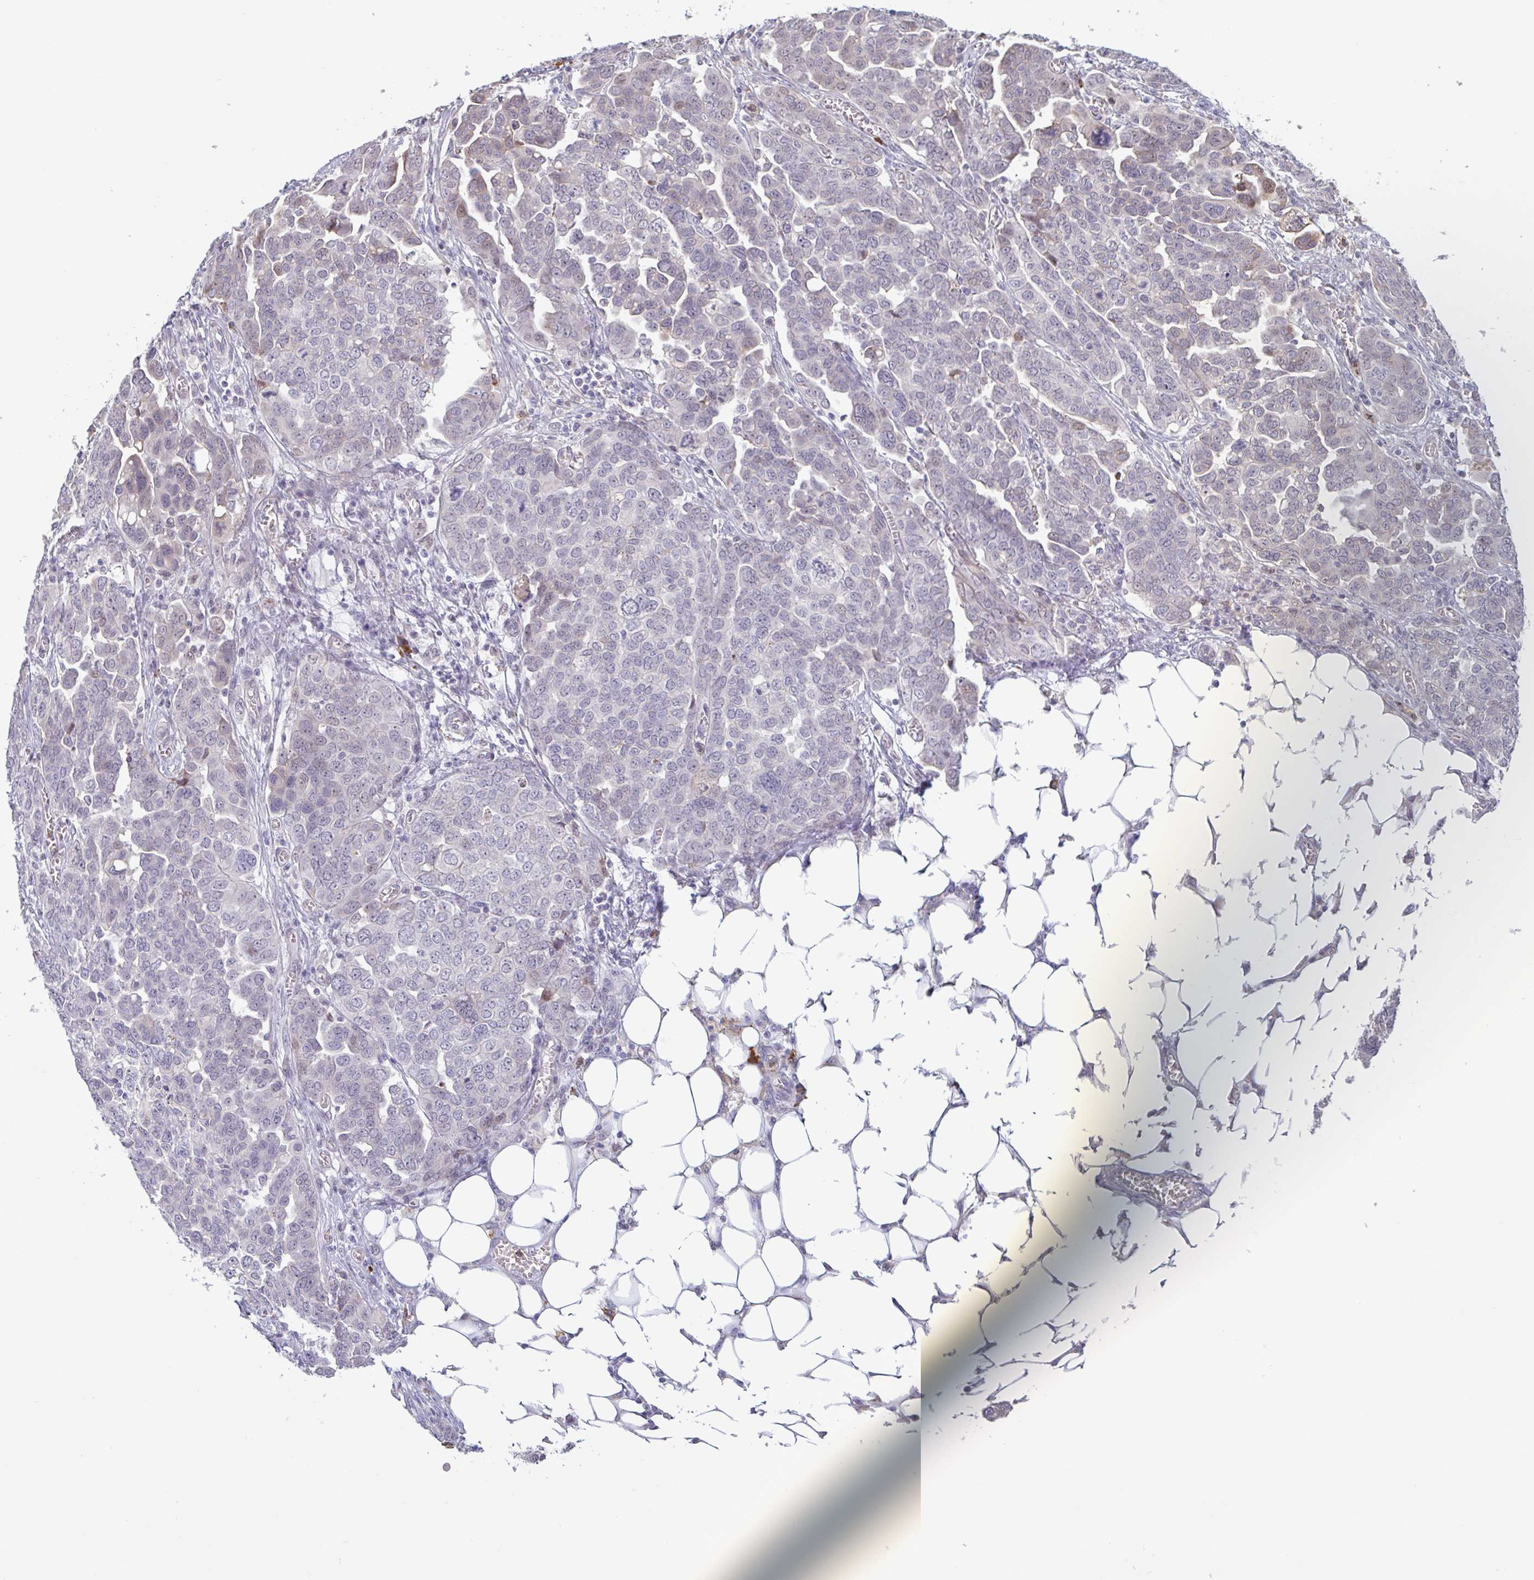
{"staining": {"intensity": "negative", "quantity": "none", "location": "none"}, "tissue": "ovarian cancer", "cell_type": "Tumor cells", "image_type": "cancer", "snomed": [{"axis": "morphology", "description": "Cystadenocarcinoma, serous, NOS"}, {"axis": "topography", "description": "Ovary"}], "caption": "This is an immunohistochemistry histopathology image of ovarian serous cystadenocarcinoma. There is no staining in tumor cells.", "gene": "TAF1D", "patient": {"sex": "female", "age": 59}}